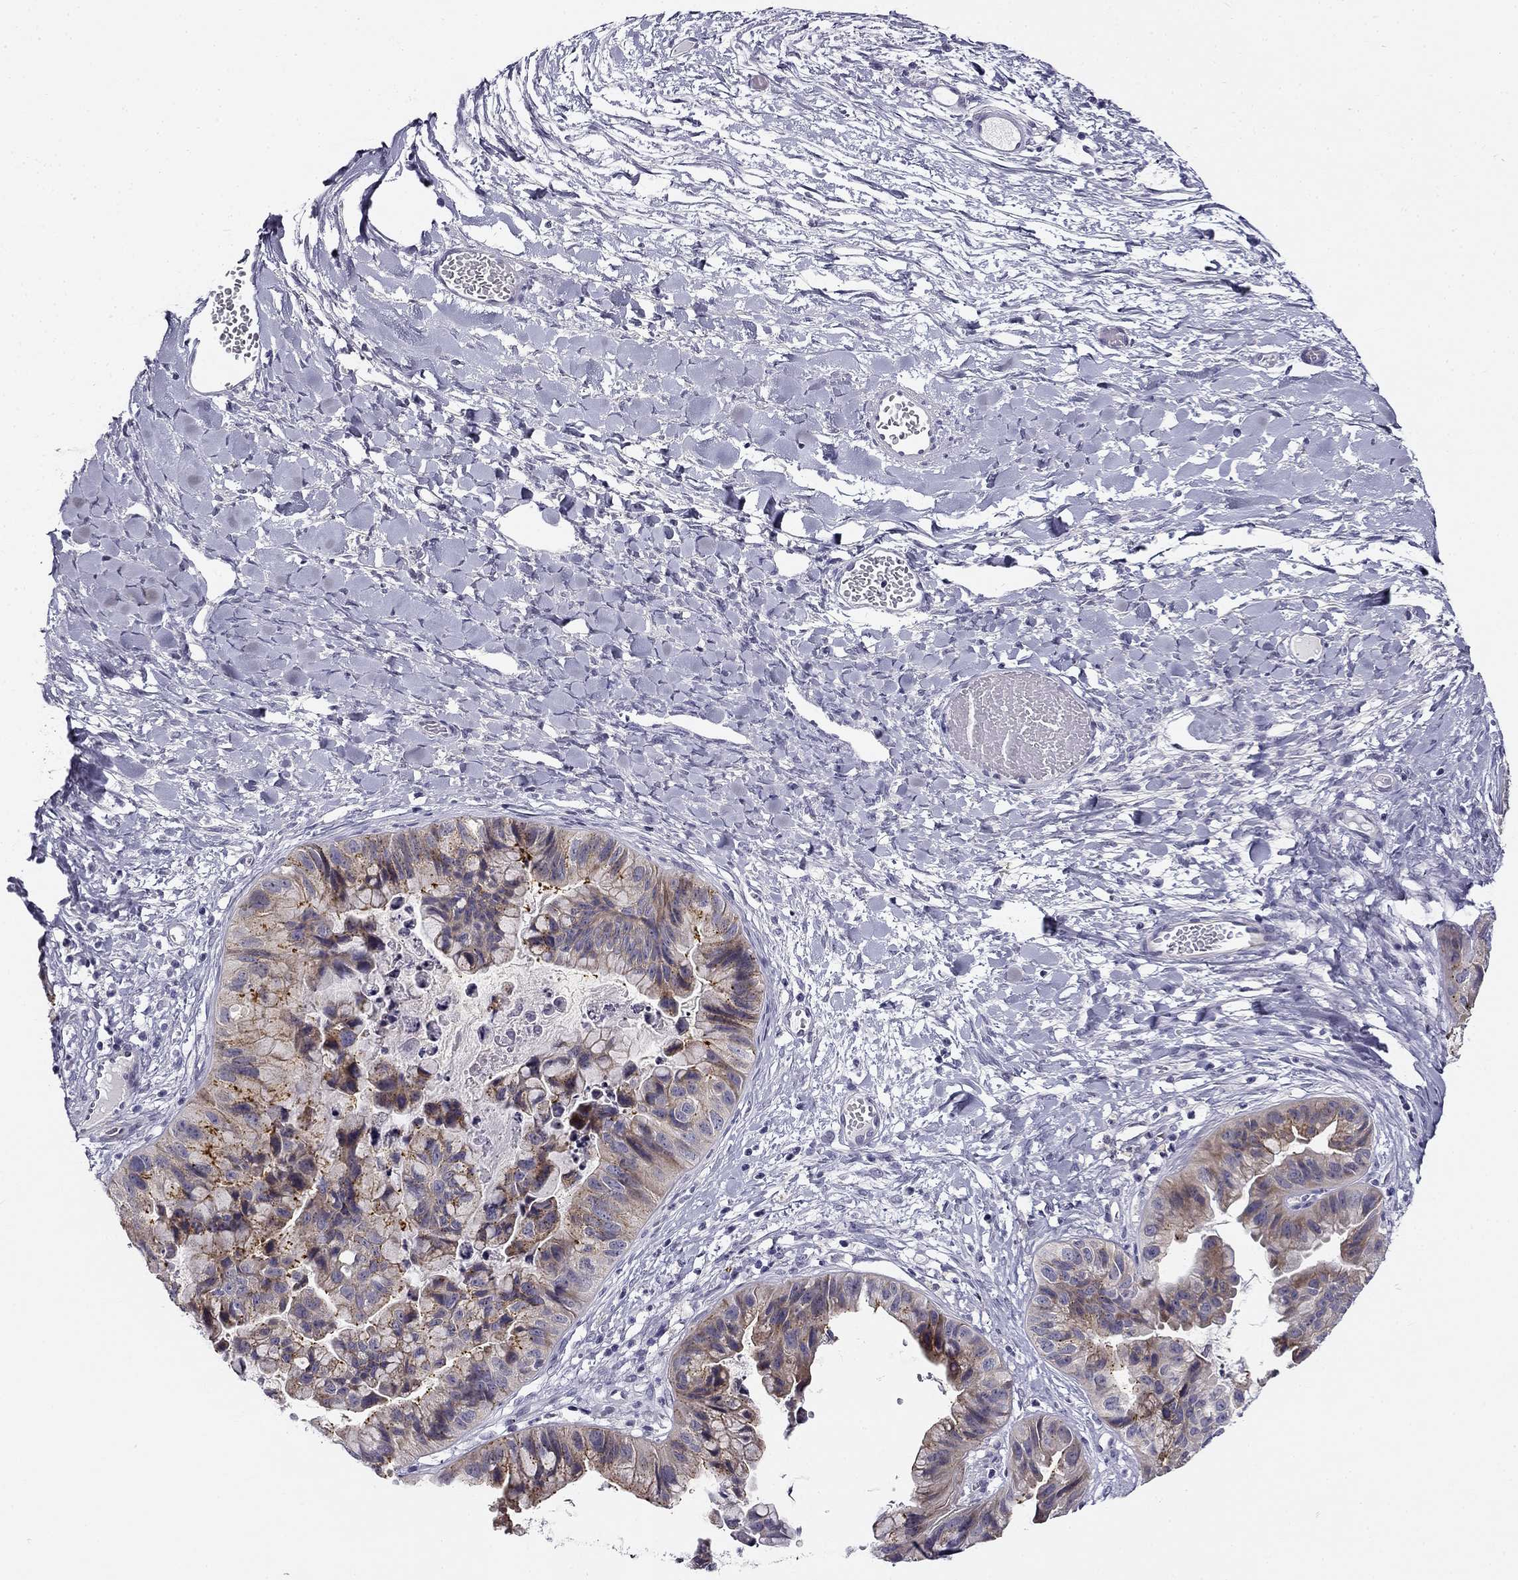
{"staining": {"intensity": "strong", "quantity": "<25%", "location": "cytoplasmic/membranous"}, "tissue": "ovarian cancer", "cell_type": "Tumor cells", "image_type": "cancer", "snomed": [{"axis": "morphology", "description": "Cystadenocarcinoma, mucinous, NOS"}, {"axis": "topography", "description": "Ovary"}], "caption": "DAB immunohistochemical staining of mucinous cystadenocarcinoma (ovarian) displays strong cytoplasmic/membranous protein staining in about <25% of tumor cells.", "gene": "CNR1", "patient": {"sex": "female", "age": 76}}